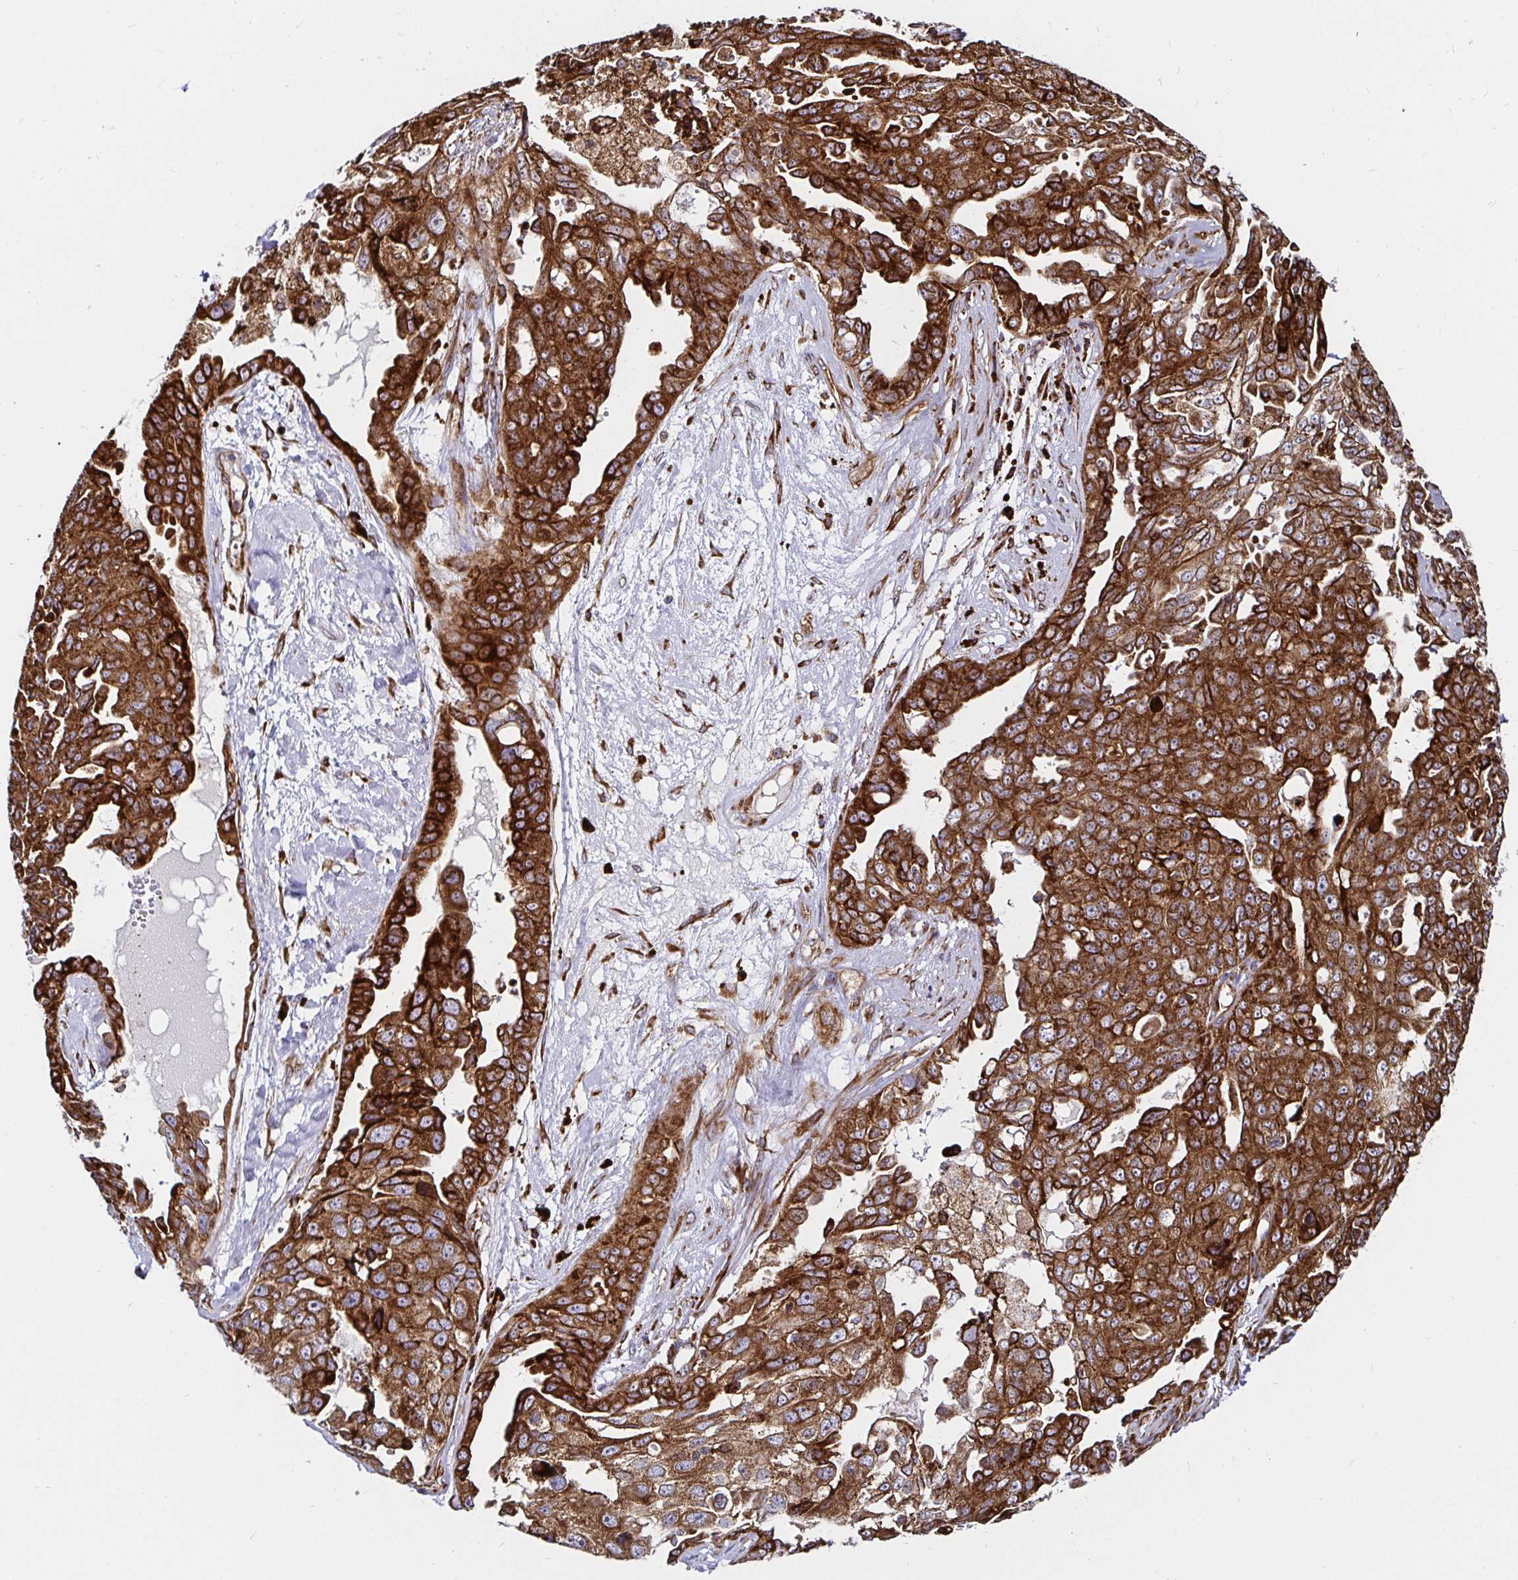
{"staining": {"intensity": "strong", "quantity": ">75%", "location": "cytoplasmic/membranous"}, "tissue": "ovarian cancer", "cell_type": "Tumor cells", "image_type": "cancer", "snomed": [{"axis": "morphology", "description": "Carcinoma, endometroid"}, {"axis": "topography", "description": "Ovary"}], "caption": "IHC photomicrograph of human ovarian cancer stained for a protein (brown), which reveals high levels of strong cytoplasmic/membranous positivity in approximately >75% of tumor cells.", "gene": "SMYD3", "patient": {"sex": "female", "age": 70}}